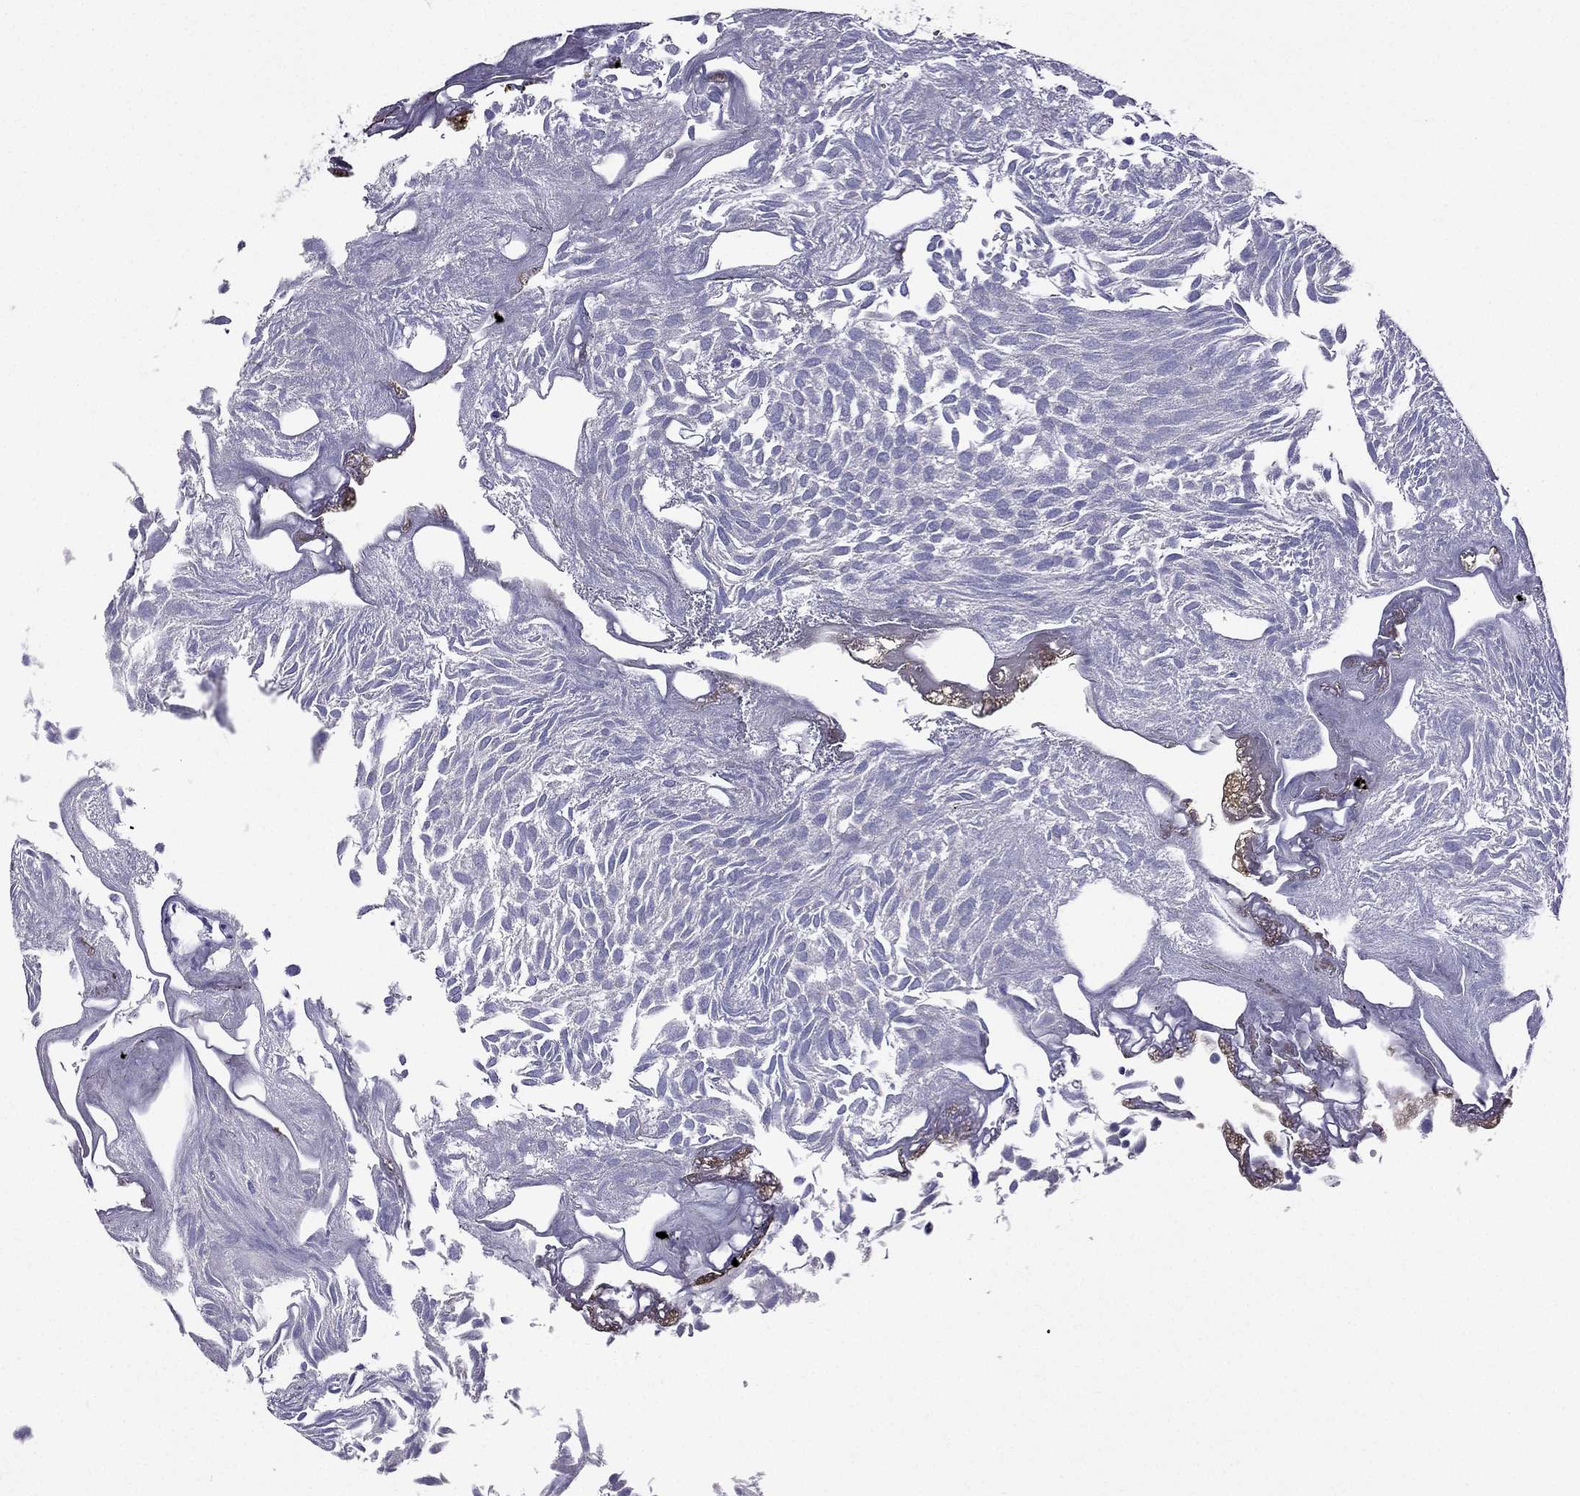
{"staining": {"intensity": "negative", "quantity": "none", "location": "none"}, "tissue": "urothelial cancer", "cell_type": "Tumor cells", "image_type": "cancer", "snomed": [{"axis": "morphology", "description": "Urothelial carcinoma, Low grade"}, {"axis": "topography", "description": "Urinary bladder"}], "caption": "An immunohistochemistry histopathology image of urothelial cancer is shown. There is no staining in tumor cells of urothelial cancer.", "gene": "ZNF541", "patient": {"sex": "male", "age": 52}}